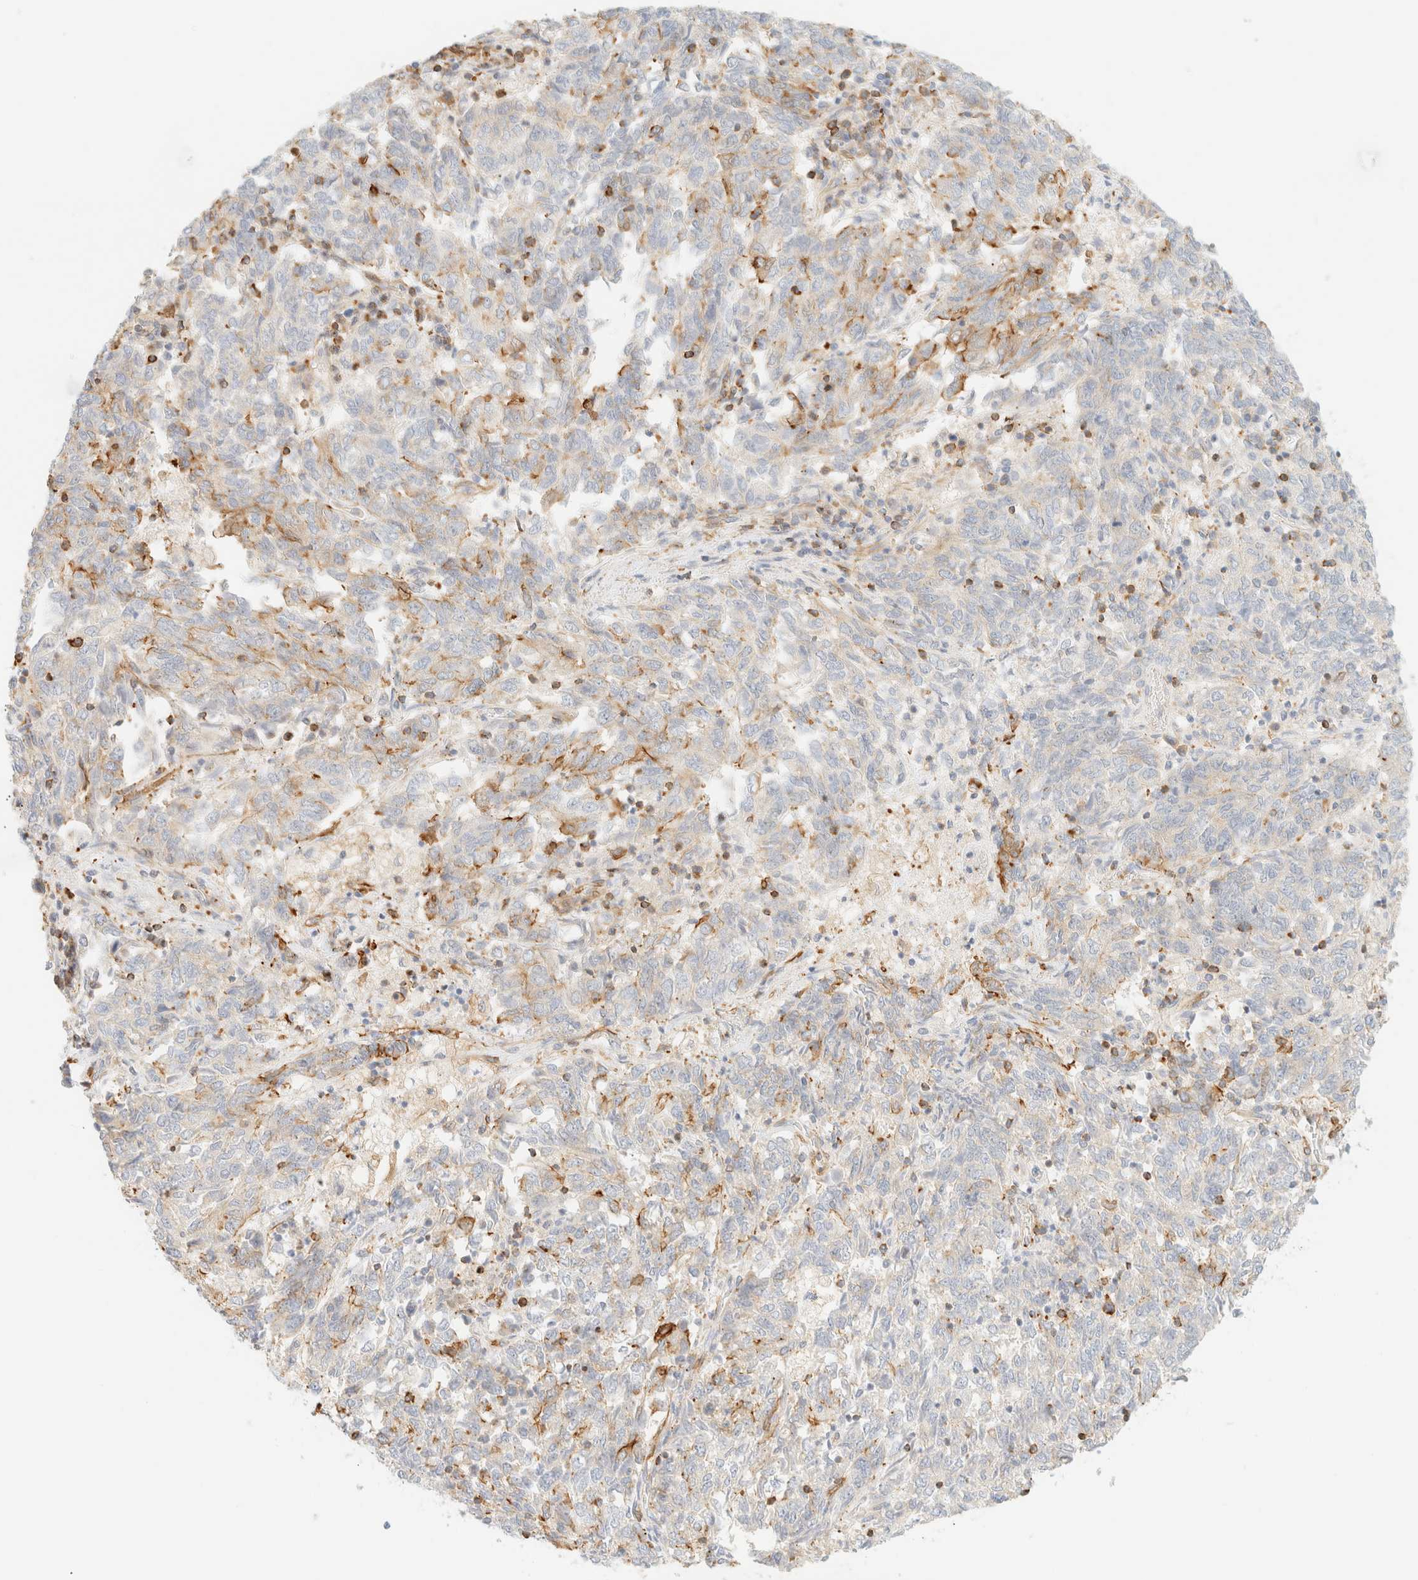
{"staining": {"intensity": "moderate", "quantity": "<25%", "location": "cytoplasmic/membranous"}, "tissue": "endometrial cancer", "cell_type": "Tumor cells", "image_type": "cancer", "snomed": [{"axis": "morphology", "description": "Adenocarcinoma, NOS"}, {"axis": "topography", "description": "Endometrium"}], "caption": "Immunohistochemical staining of human endometrial adenocarcinoma exhibits moderate cytoplasmic/membranous protein positivity in about <25% of tumor cells.", "gene": "OTOP2", "patient": {"sex": "female", "age": 80}}